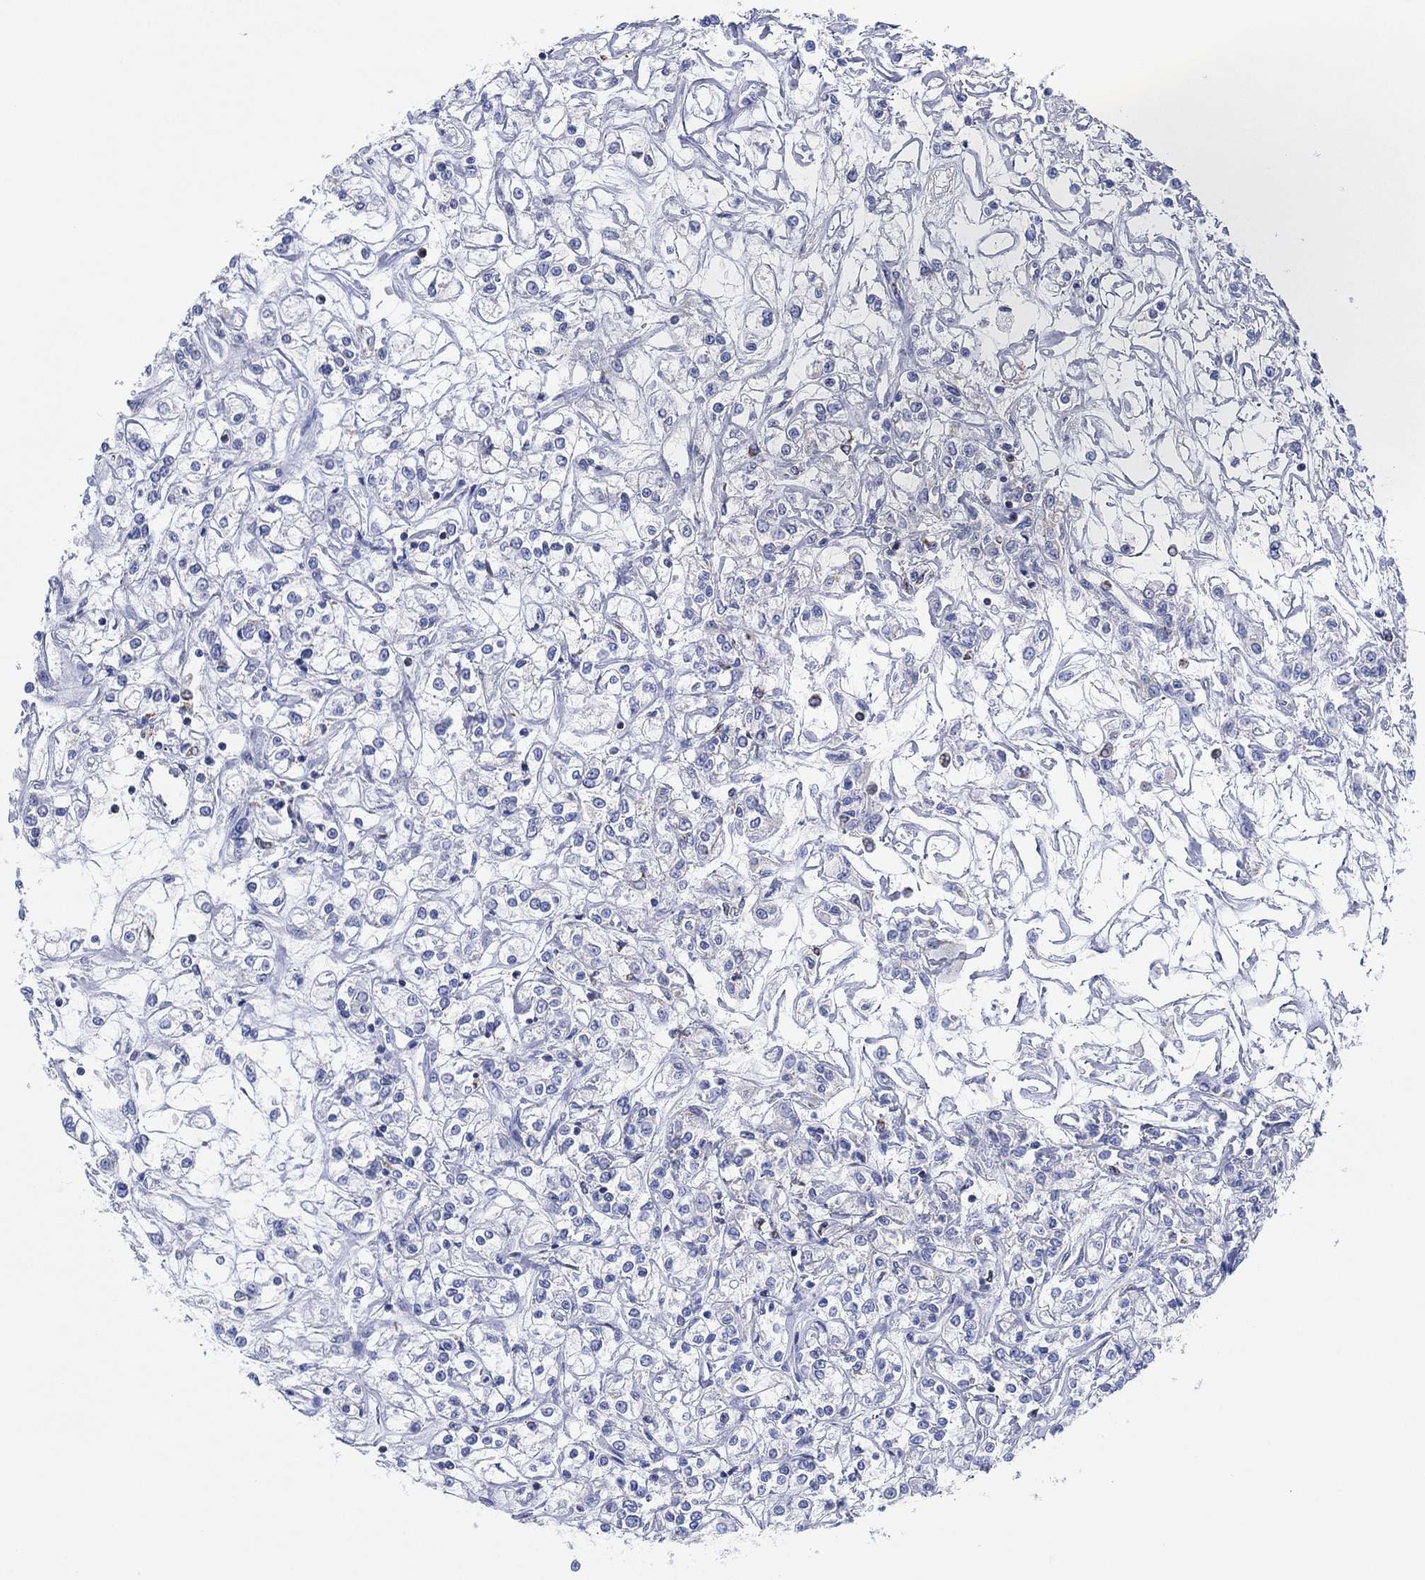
{"staining": {"intensity": "negative", "quantity": "none", "location": "none"}, "tissue": "renal cancer", "cell_type": "Tumor cells", "image_type": "cancer", "snomed": [{"axis": "morphology", "description": "Adenocarcinoma, NOS"}, {"axis": "topography", "description": "Kidney"}], "caption": "This is a micrograph of IHC staining of renal adenocarcinoma, which shows no expression in tumor cells.", "gene": "CFTR", "patient": {"sex": "female", "age": 59}}